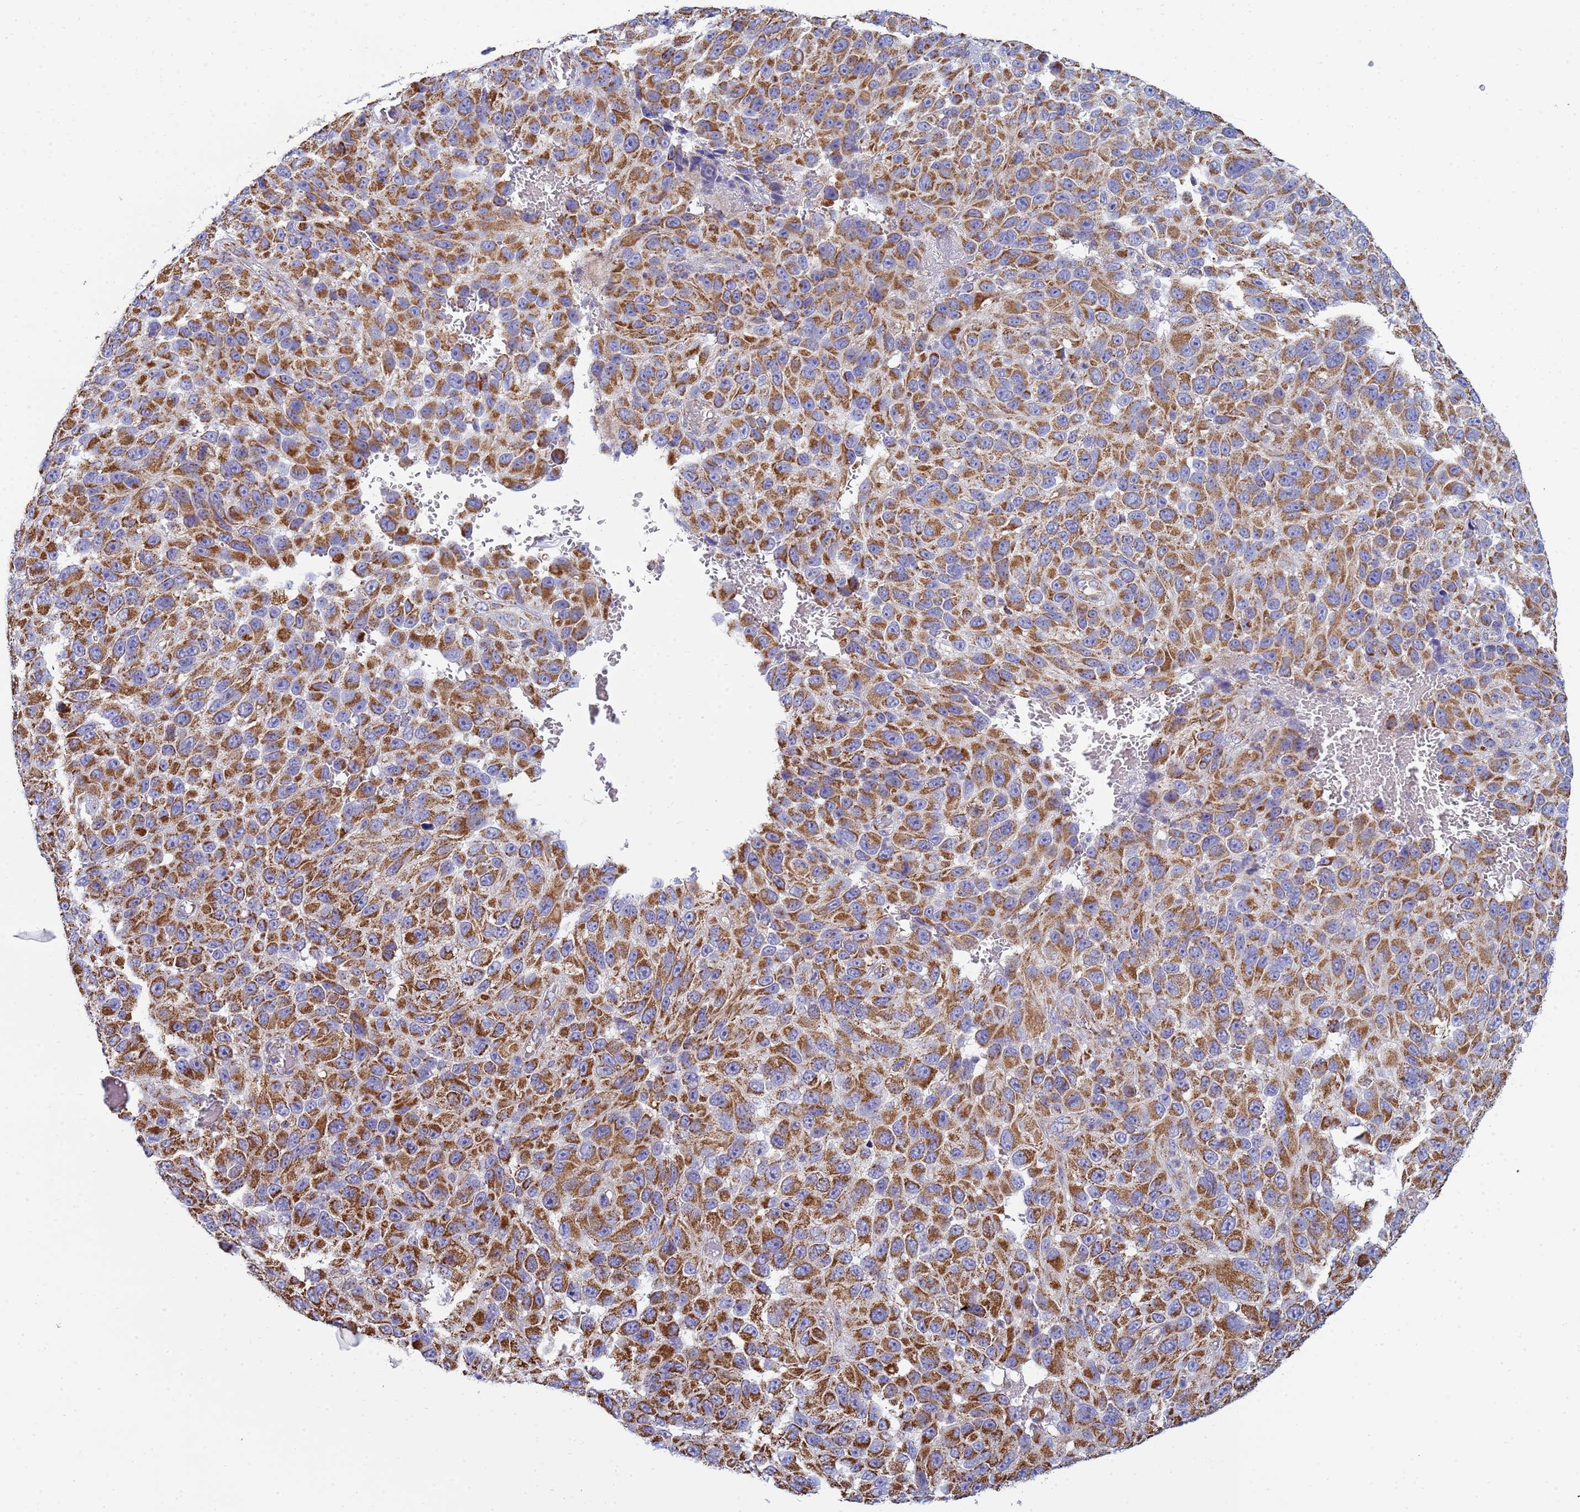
{"staining": {"intensity": "strong", "quantity": ">75%", "location": "cytoplasmic/membranous"}, "tissue": "melanoma", "cell_type": "Tumor cells", "image_type": "cancer", "snomed": [{"axis": "morphology", "description": "Malignant melanoma, NOS"}, {"axis": "topography", "description": "Skin"}], "caption": "Immunohistochemical staining of human melanoma reveals high levels of strong cytoplasmic/membranous expression in about >75% of tumor cells.", "gene": "COQ4", "patient": {"sex": "female", "age": 96}}